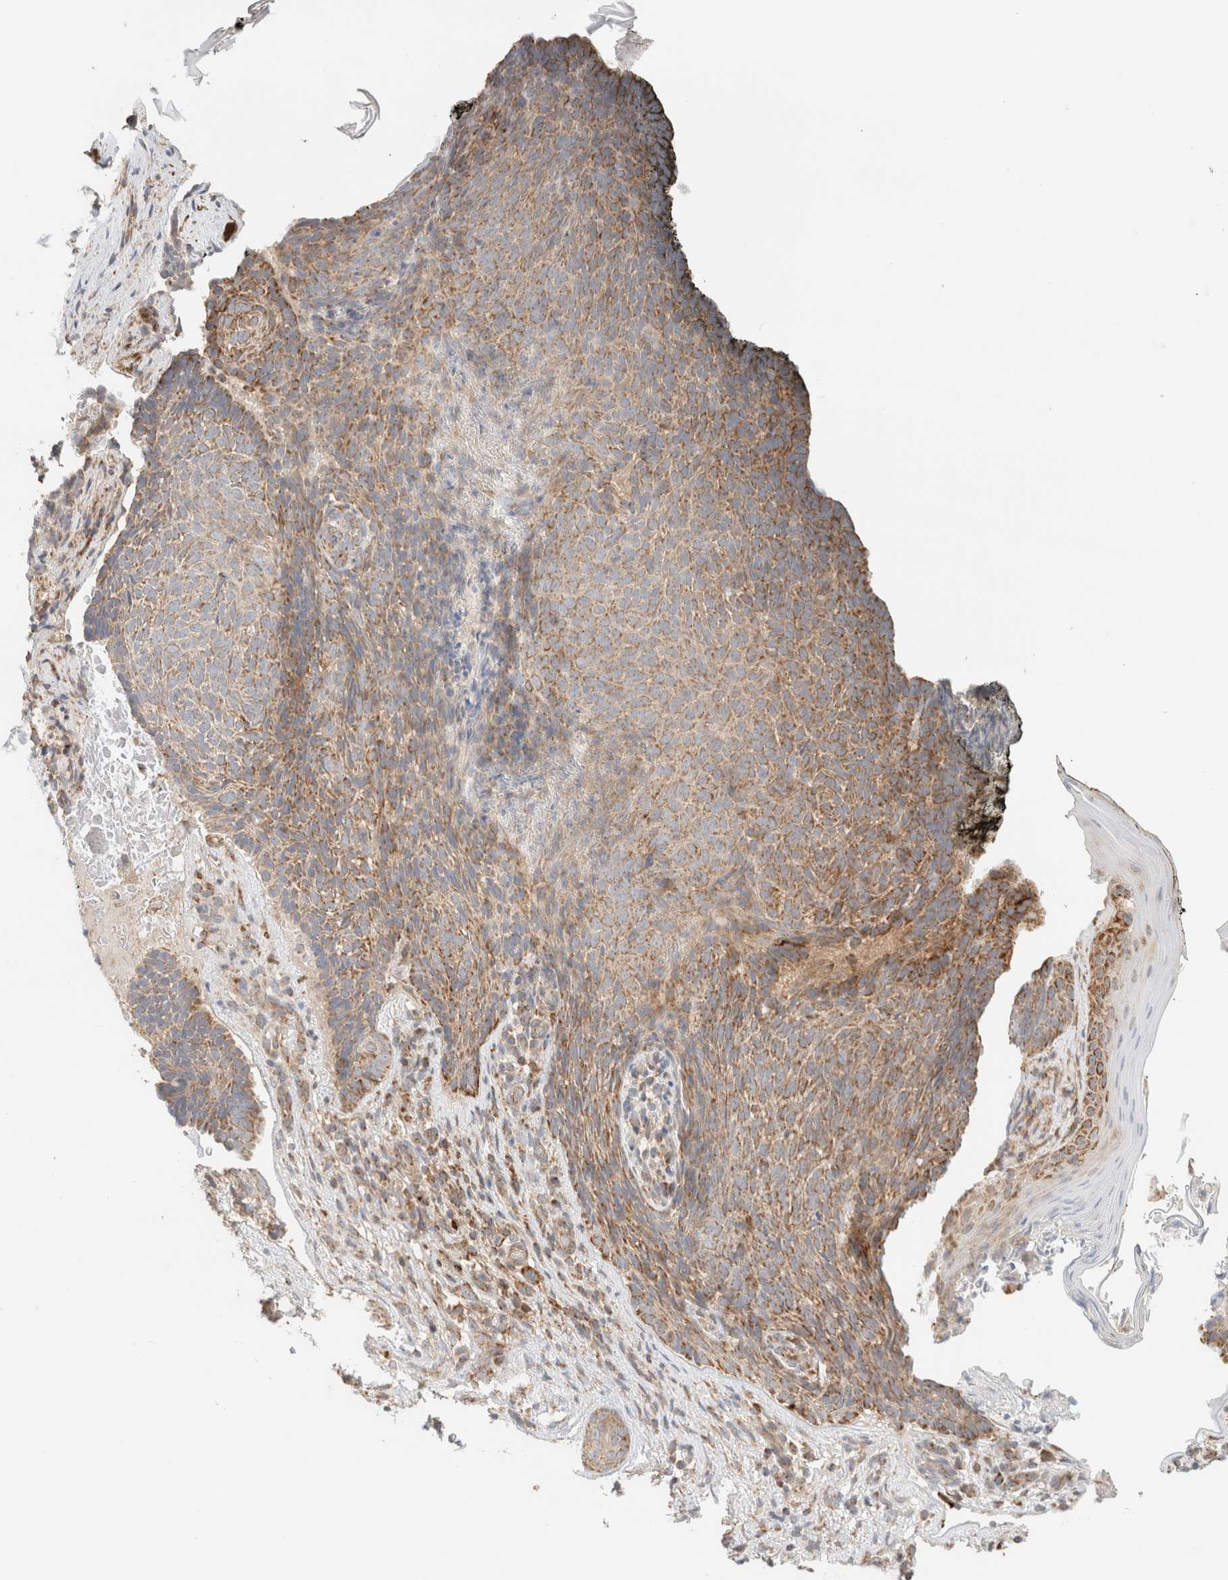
{"staining": {"intensity": "moderate", "quantity": ">75%", "location": "cytoplasmic/membranous"}, "tissue": "skin cancer", "cell_type": "Tumor cells", "image_type": "cancer", "snomed": [{"axis": "morphology", "description": "Basal cell carcinoma"}, {"axis": "topography", "description": "Skin"}], "caption": "Immunohistochemistry (IHC) (DAB (3,3'-diaminobenzidine)) staining of human skin cancer (basal cell carcinoma) reveals moderate cytoplasmic/membranous protein staining in about >75% of tumor cells.", "gene": "MRM3", "patient": {"sex": "male", "age": 61}}